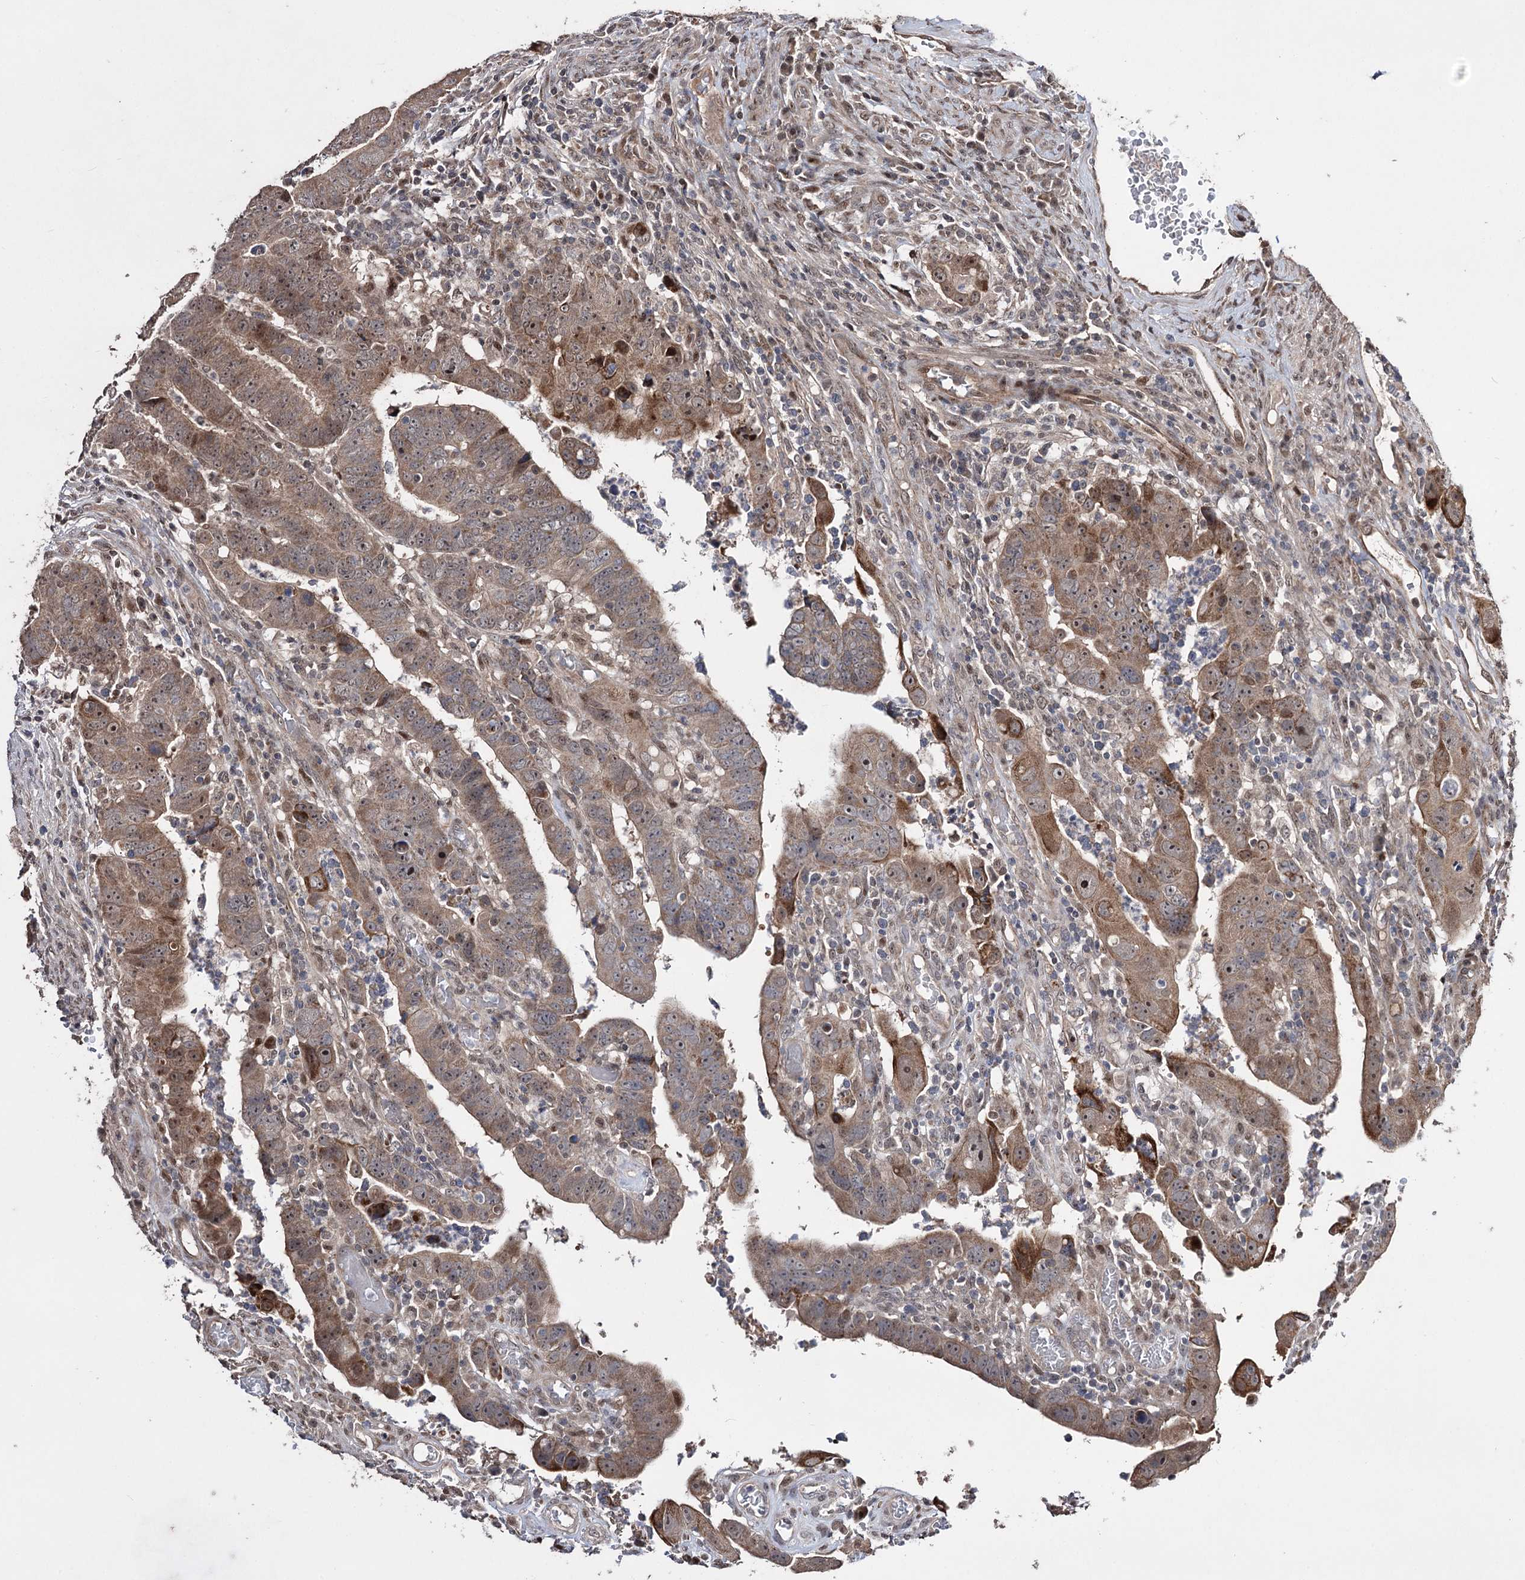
{"staining": {"intensity": "moderate", "quantity": ">75%", "location": "cytoplasmic/membranous"}, "tissue": "colorectal cancer", "cell_type": "Tumor cells", "image_type": "cancer", "snomed": [{"axis": "morphology", "description": "Normal tissue, NOS"}, {"axis": "morphology", "description": "Adenocarcinoma, NOS"}, {"axis": "topography", "description": "Rectum"}], "caption": "An image of colorectal cancer stained for a protein shows moderate cytoplasmic/membranous brown staining in tumor cells.", "gene": "CPNE8", "patient": {"sex": "female", "age": 65}}